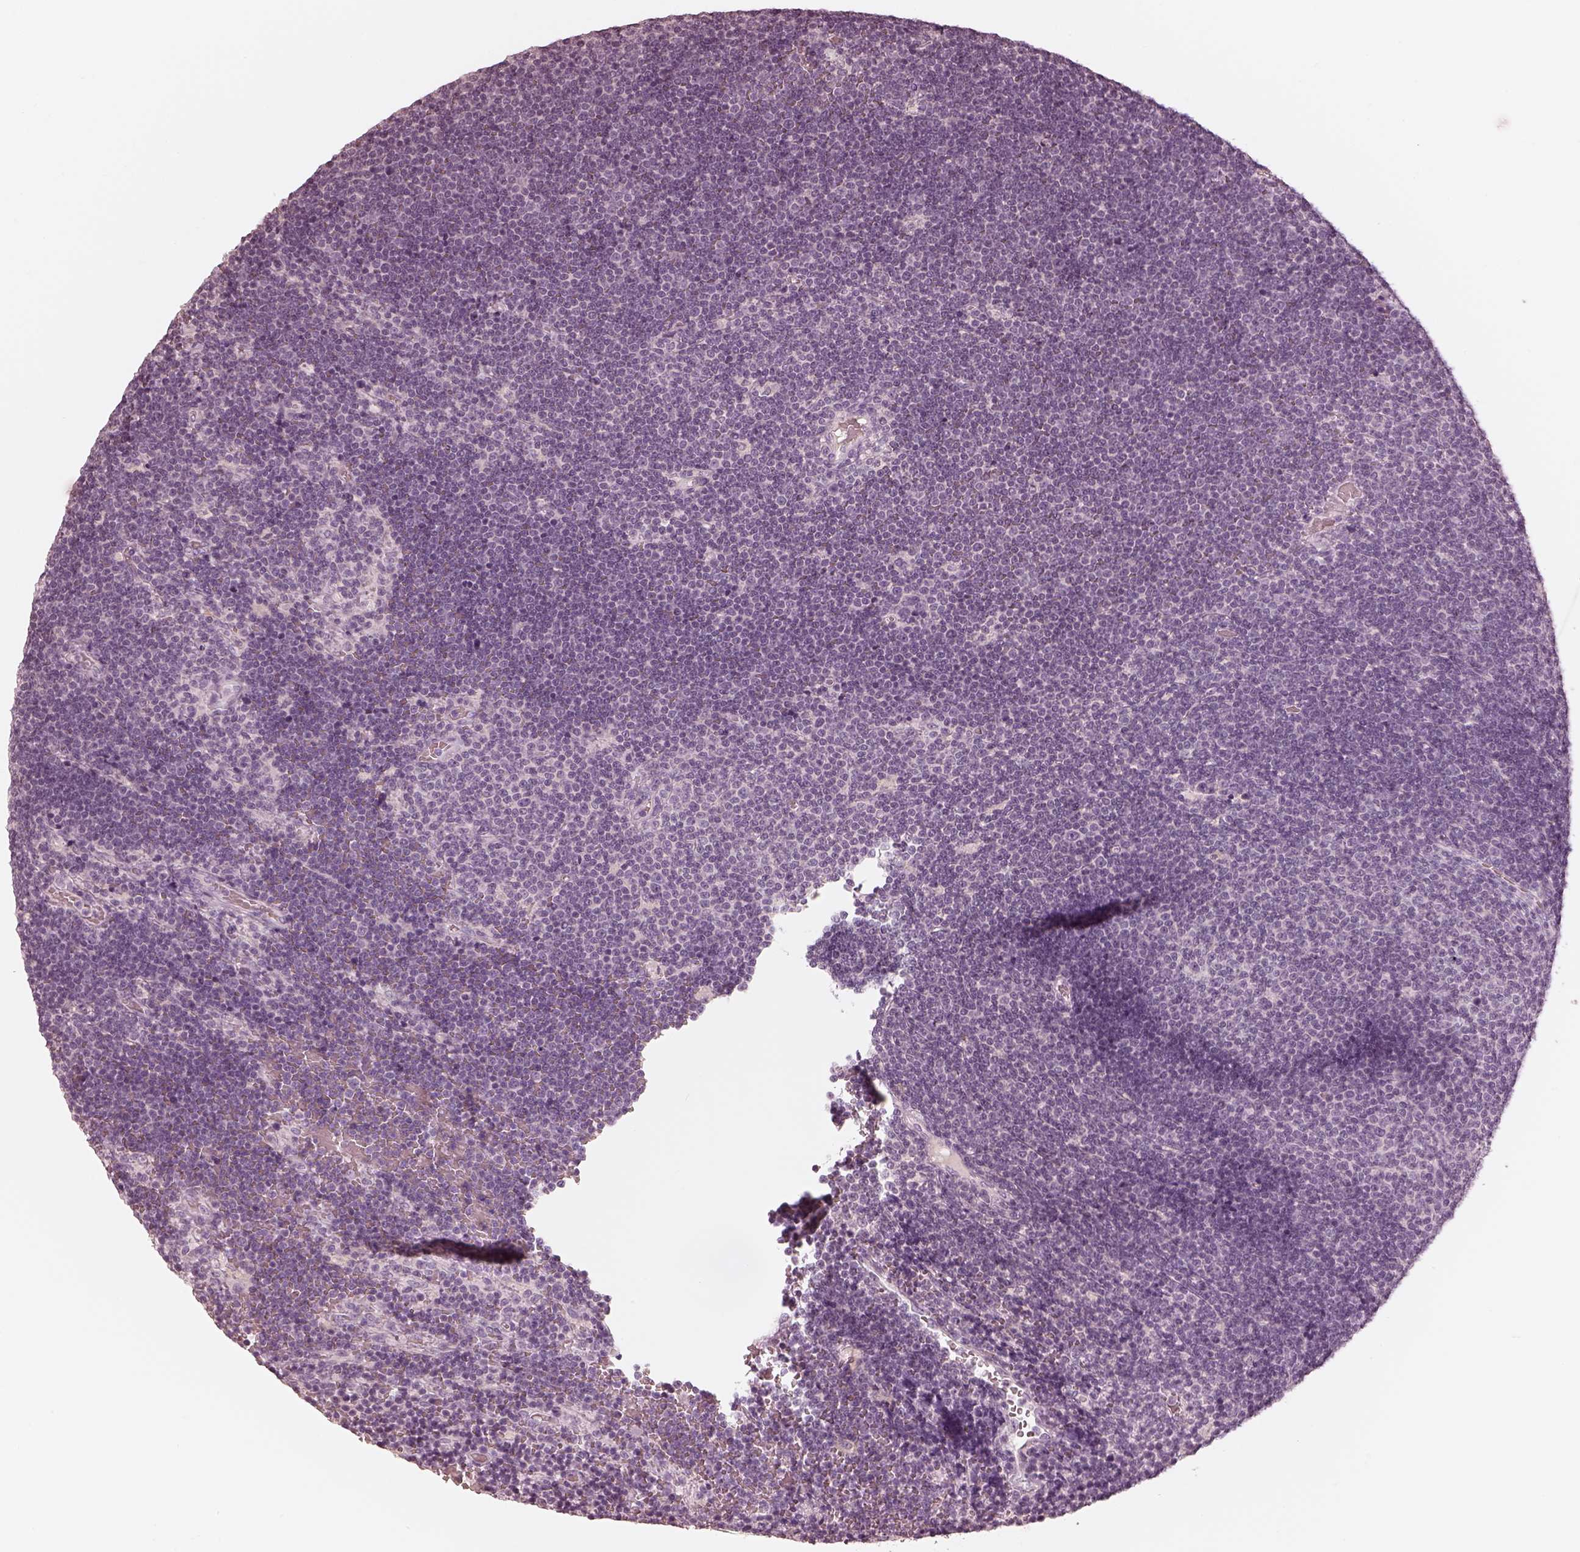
{"staining": {"intensity": "negative", "quantity": "none", "location": "none"}, "tissue": "lymphoma", "cell_type": "Tumor cells", "image_type": "cancer", "snomed": [{"axis": "morphology", "description": "Malignant lymphoma, non-Hodgkin's type, Low grade"}, {"axis": "topography", "description": "Brain"}], "caption": "IHC histopathology image of low-grade malignant lymphoma, non-Hodgkin's type stained for a protein (brown), which exhibits no expression in tumor cells.", "gene": "CALR3", "patient": {"sex": "female", "age": 66}}